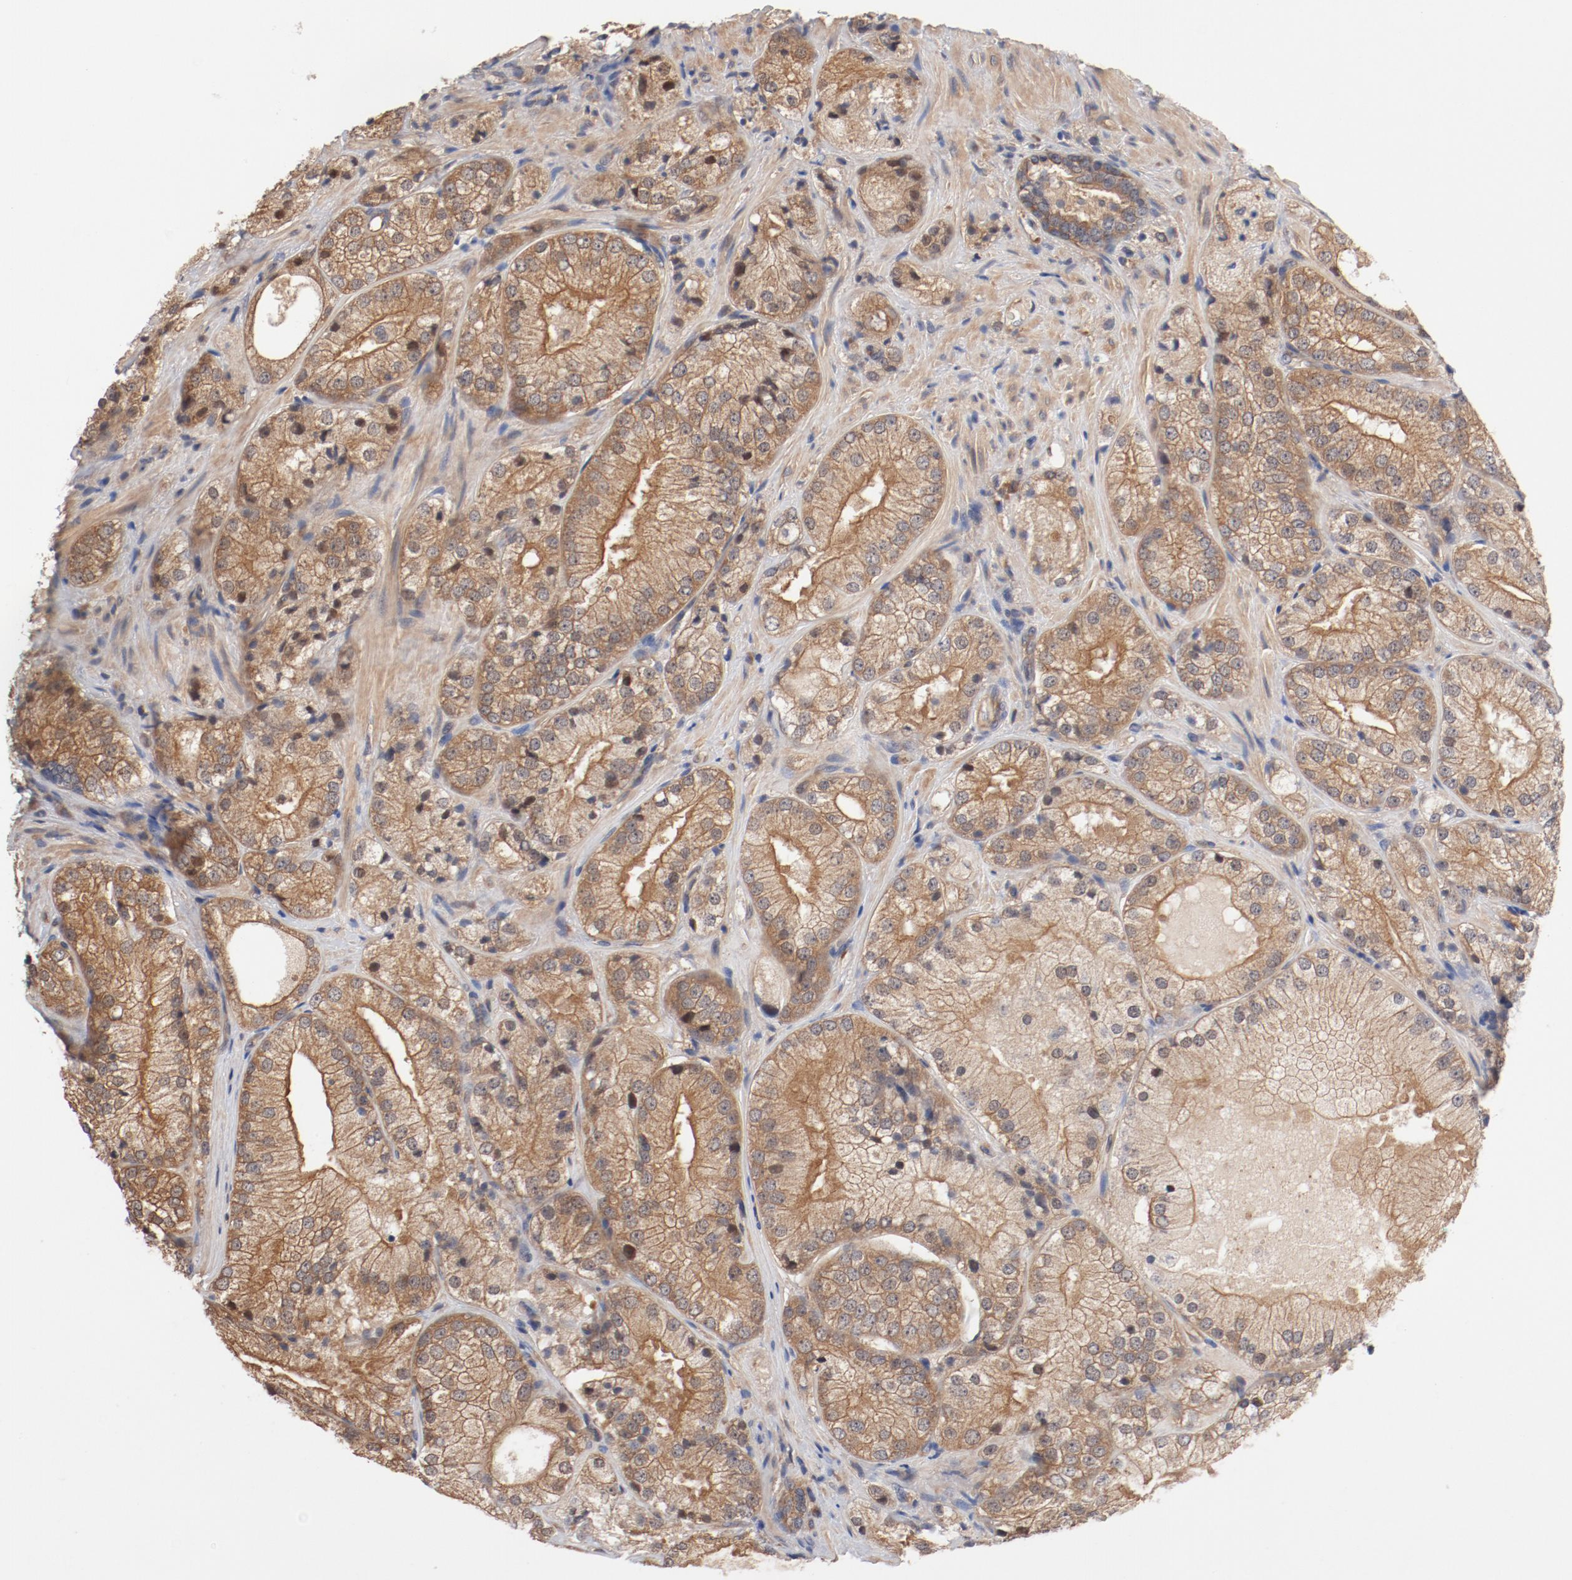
{"staining": {"intensity": "weak", "quantity": ">75%", "location": "cytoplasmic/membranous"}, "tissue": "prostate cancer", "cell_type": "Tumor cells", "image_type": "cancer", "snomed": [{"axis": "morphology", "description": "Adenocarcinoma, Low grade"}, {"axis": "topography", "description": "Prostate"}], "caption": "DAB (3,3'-diaminobenzidine) immunohistochemical staining of human adenocarcinoma (low-grade) (prostate) reveals weak cytoplasmic/membranous protein positivity in approximately >75% of tumor cells. Immunohistochemistry (ihc) stains the protein in brown and the nuclei are stained blue.", "gene": "PITPNM2", "patient": {"sex": "male", "age": 60}}